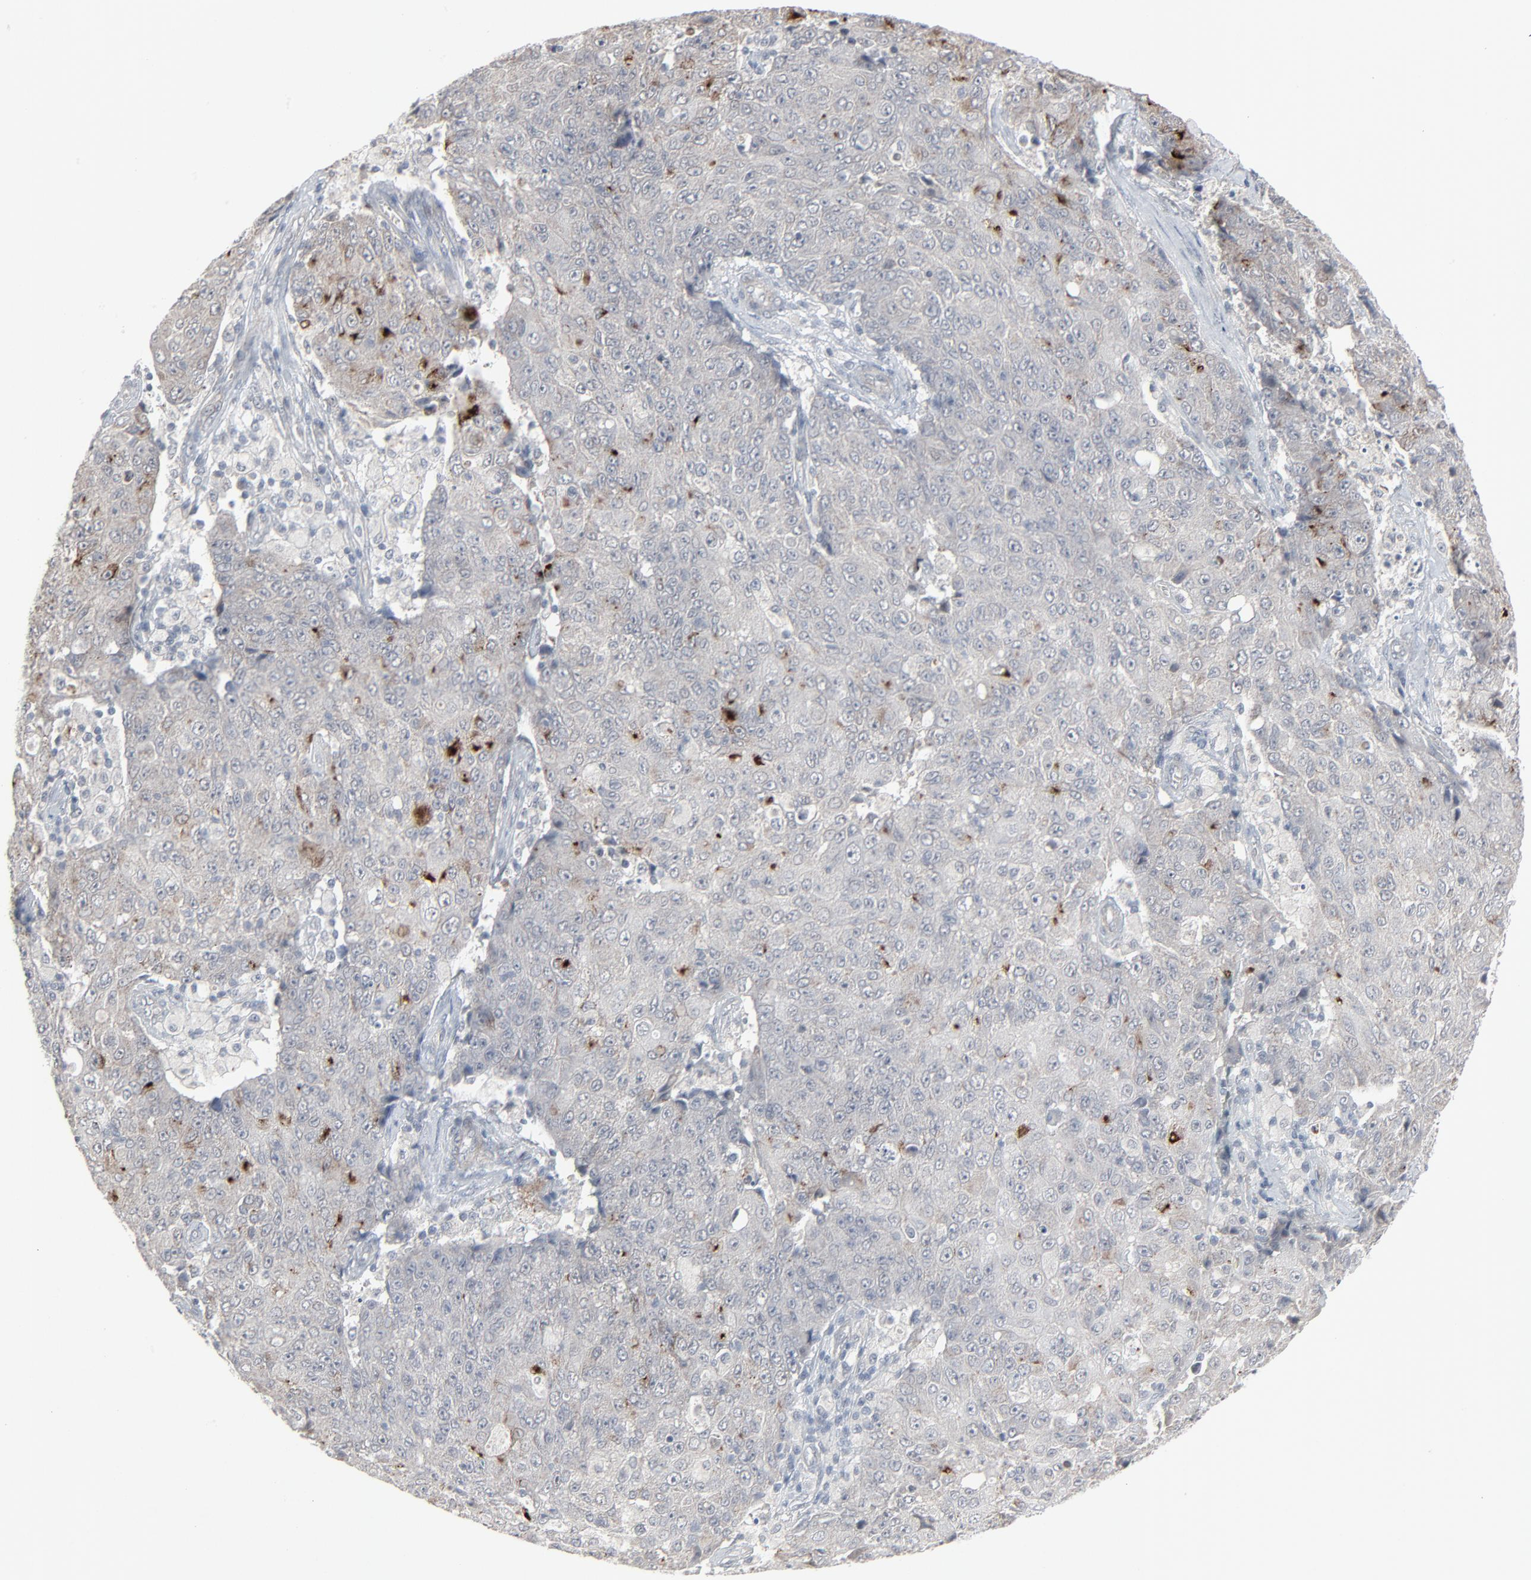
{"staining": {"intensity": "weak", "quantity": "<25%", "location": "cytoplasmic/membranous"}, "tissue": "ovarian cancer", "cell_type": "Tumor cells", "image_type": "cancer", "snomed": [{"axis": "morphology", "description": "Carcinoma, endometroid"}, {"axis": "topography", "description": "Ovary"}], "caption": "The image reveals no significant staining in tumor cells of endometroid carcinoma (ovarian).", "gene": "NEUROD1", "patient": {"sex": "female", "age": 42}}